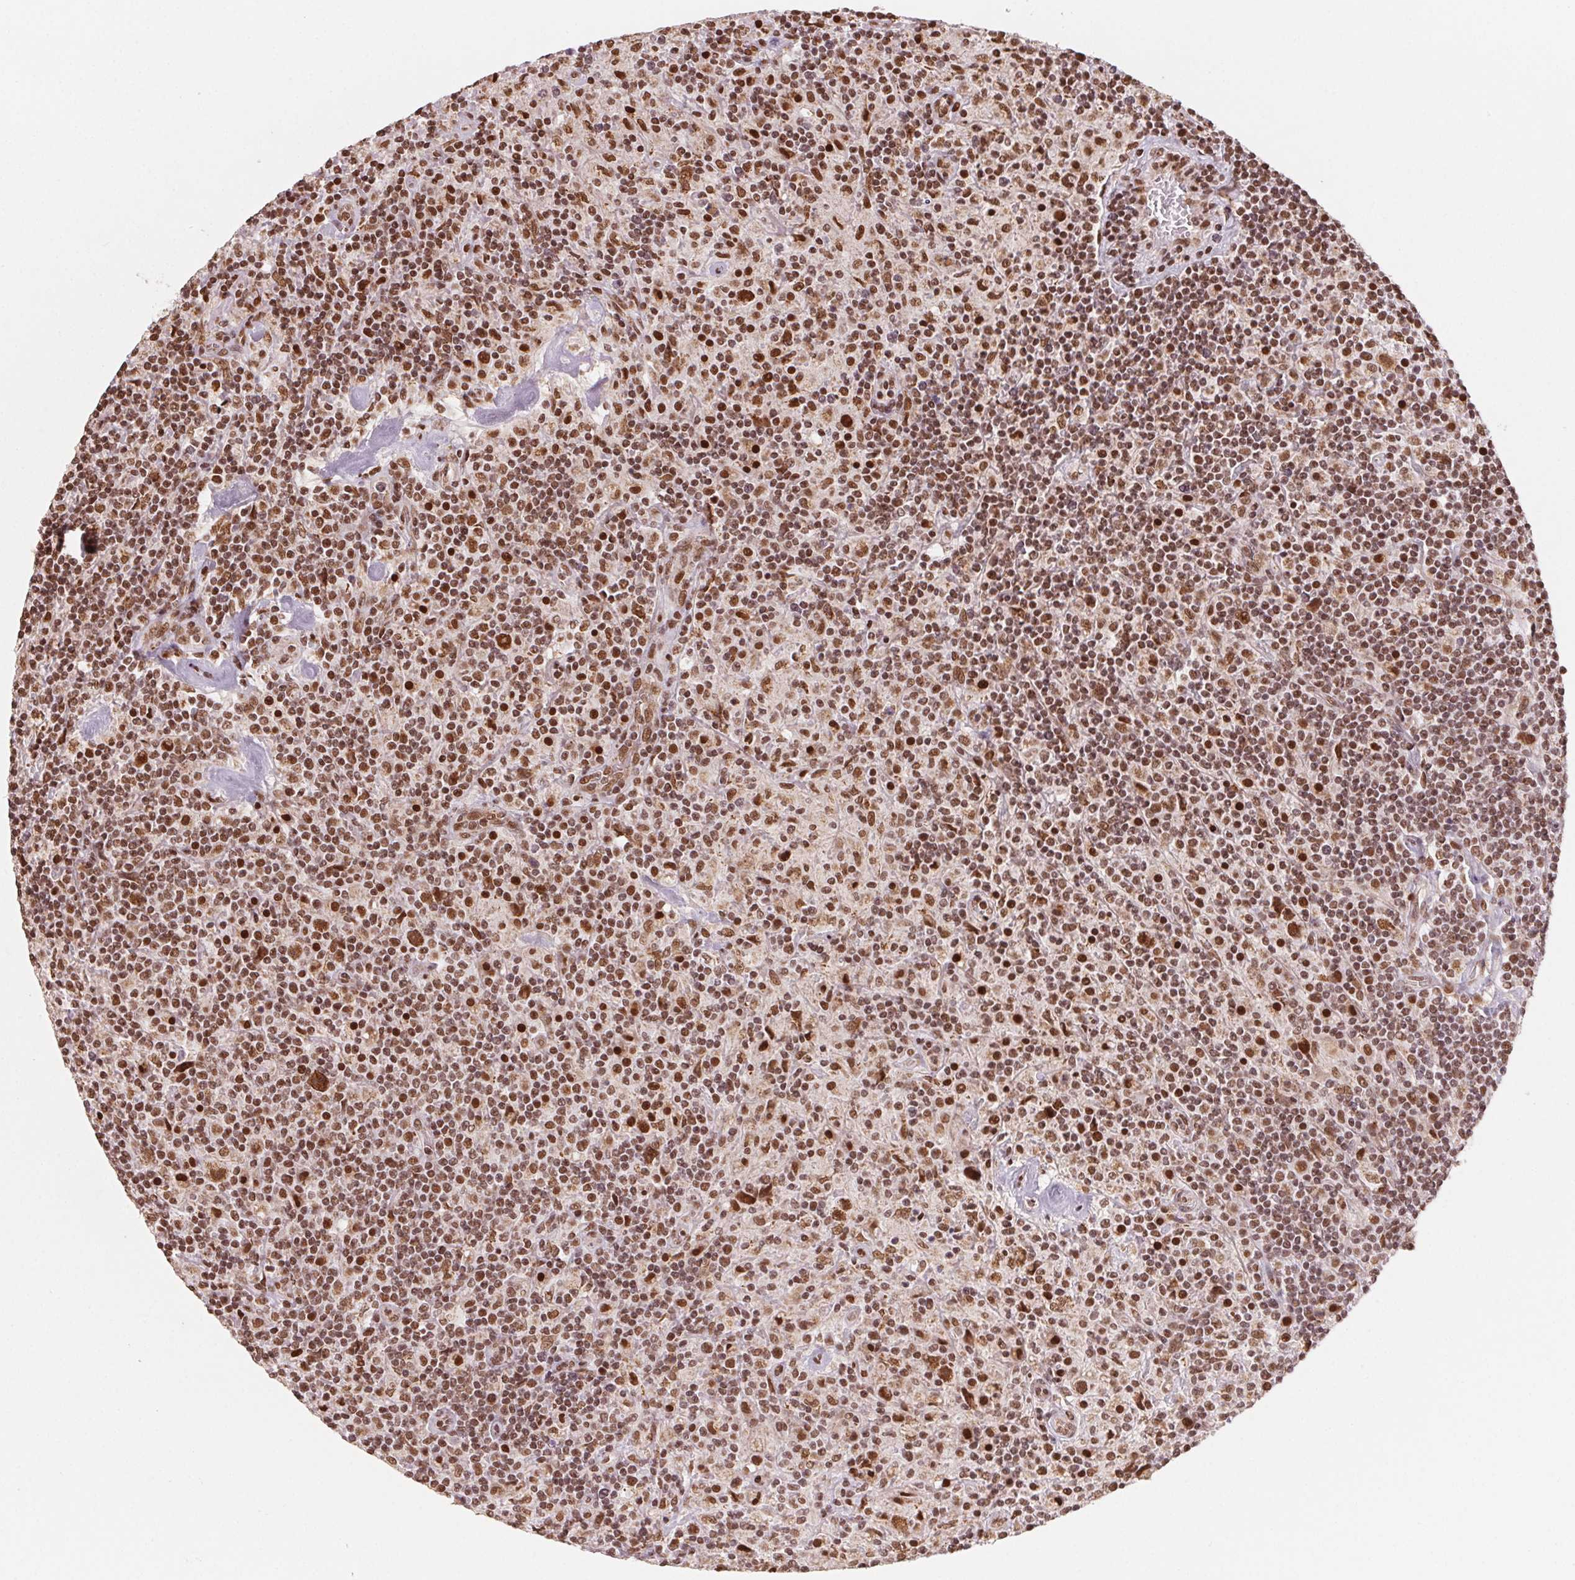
{"staining": {"intensity": "strong", "quantity": ">75%", "location": "nuclear"}, "tissue": "lymphoma", "cell_type": "Tumor cells", "image_type": "cancer", "snomed": [{"axis": "morphology", "description": "Hodgkin's disease, NOS"}, {"axis": "topography", "description": "Lymph node"}], "caption": "Protein analysis of lymphoma tissue demonstrates strong nuclear expression in approximately >75% of tumor cells.", "gene": "TOPORS", "patient": {"sex": "male", "age": 70}}